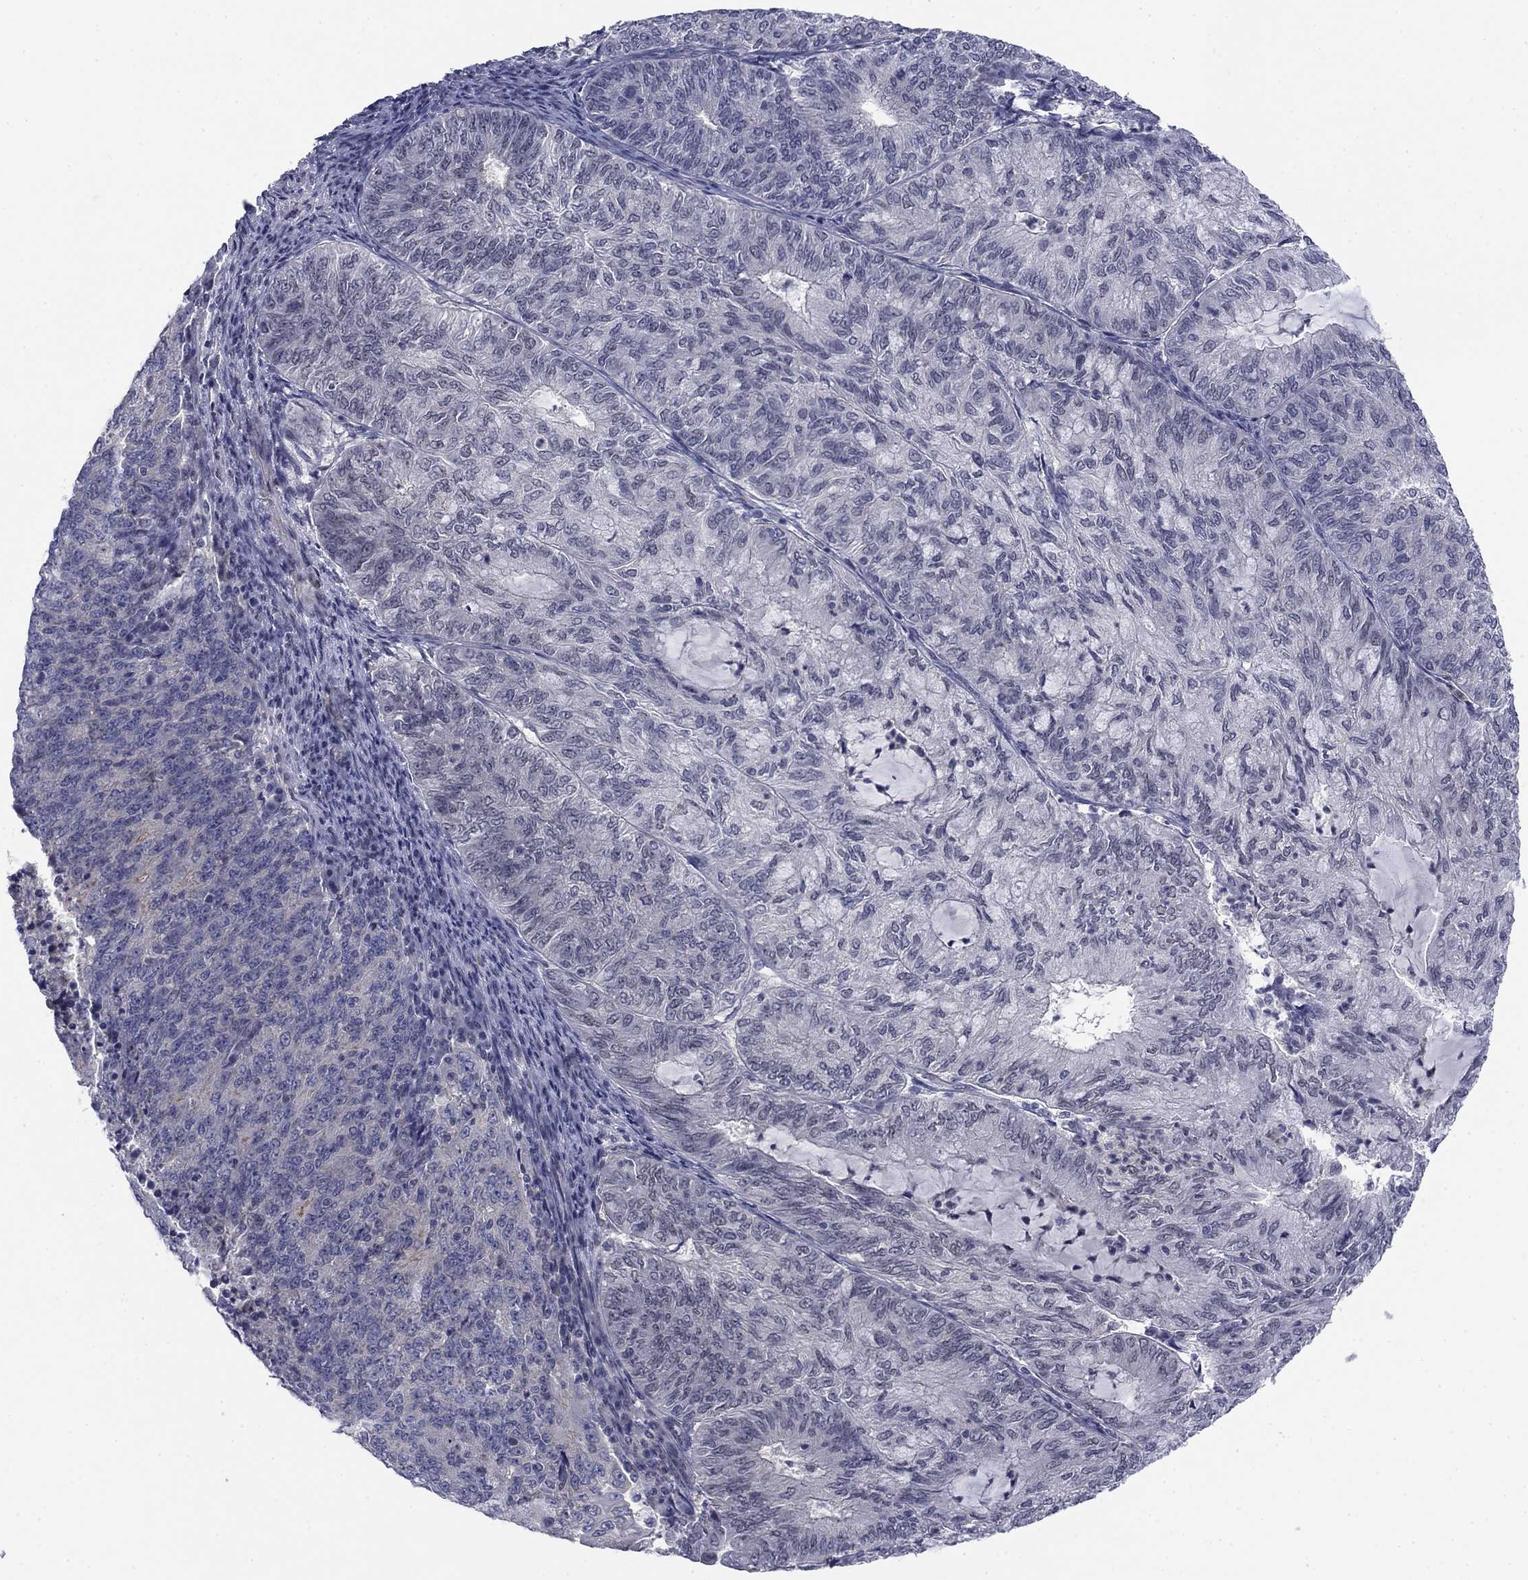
{"staining": {"intensity": "negative", "quantity": "none", "location": "none"}, "tissue": "endometrial cancer", "cell_type": "Tumor cells", "image_type": "cancer", "snomed": [{"axis": "morphology", "description": "Adenocarcinoma, NOS"}, {"axis": "topography", "description": "Endometrium"}], "caption": "Immunohistochemistry photomicrograph of neoplastic tissue: endometrial cancer (adenocarcinoma) stained with DAB shows no significant protein positivity in tumor cells.", "gene": "TIGD4", "patient": {"sex": "female", "age": 82}}